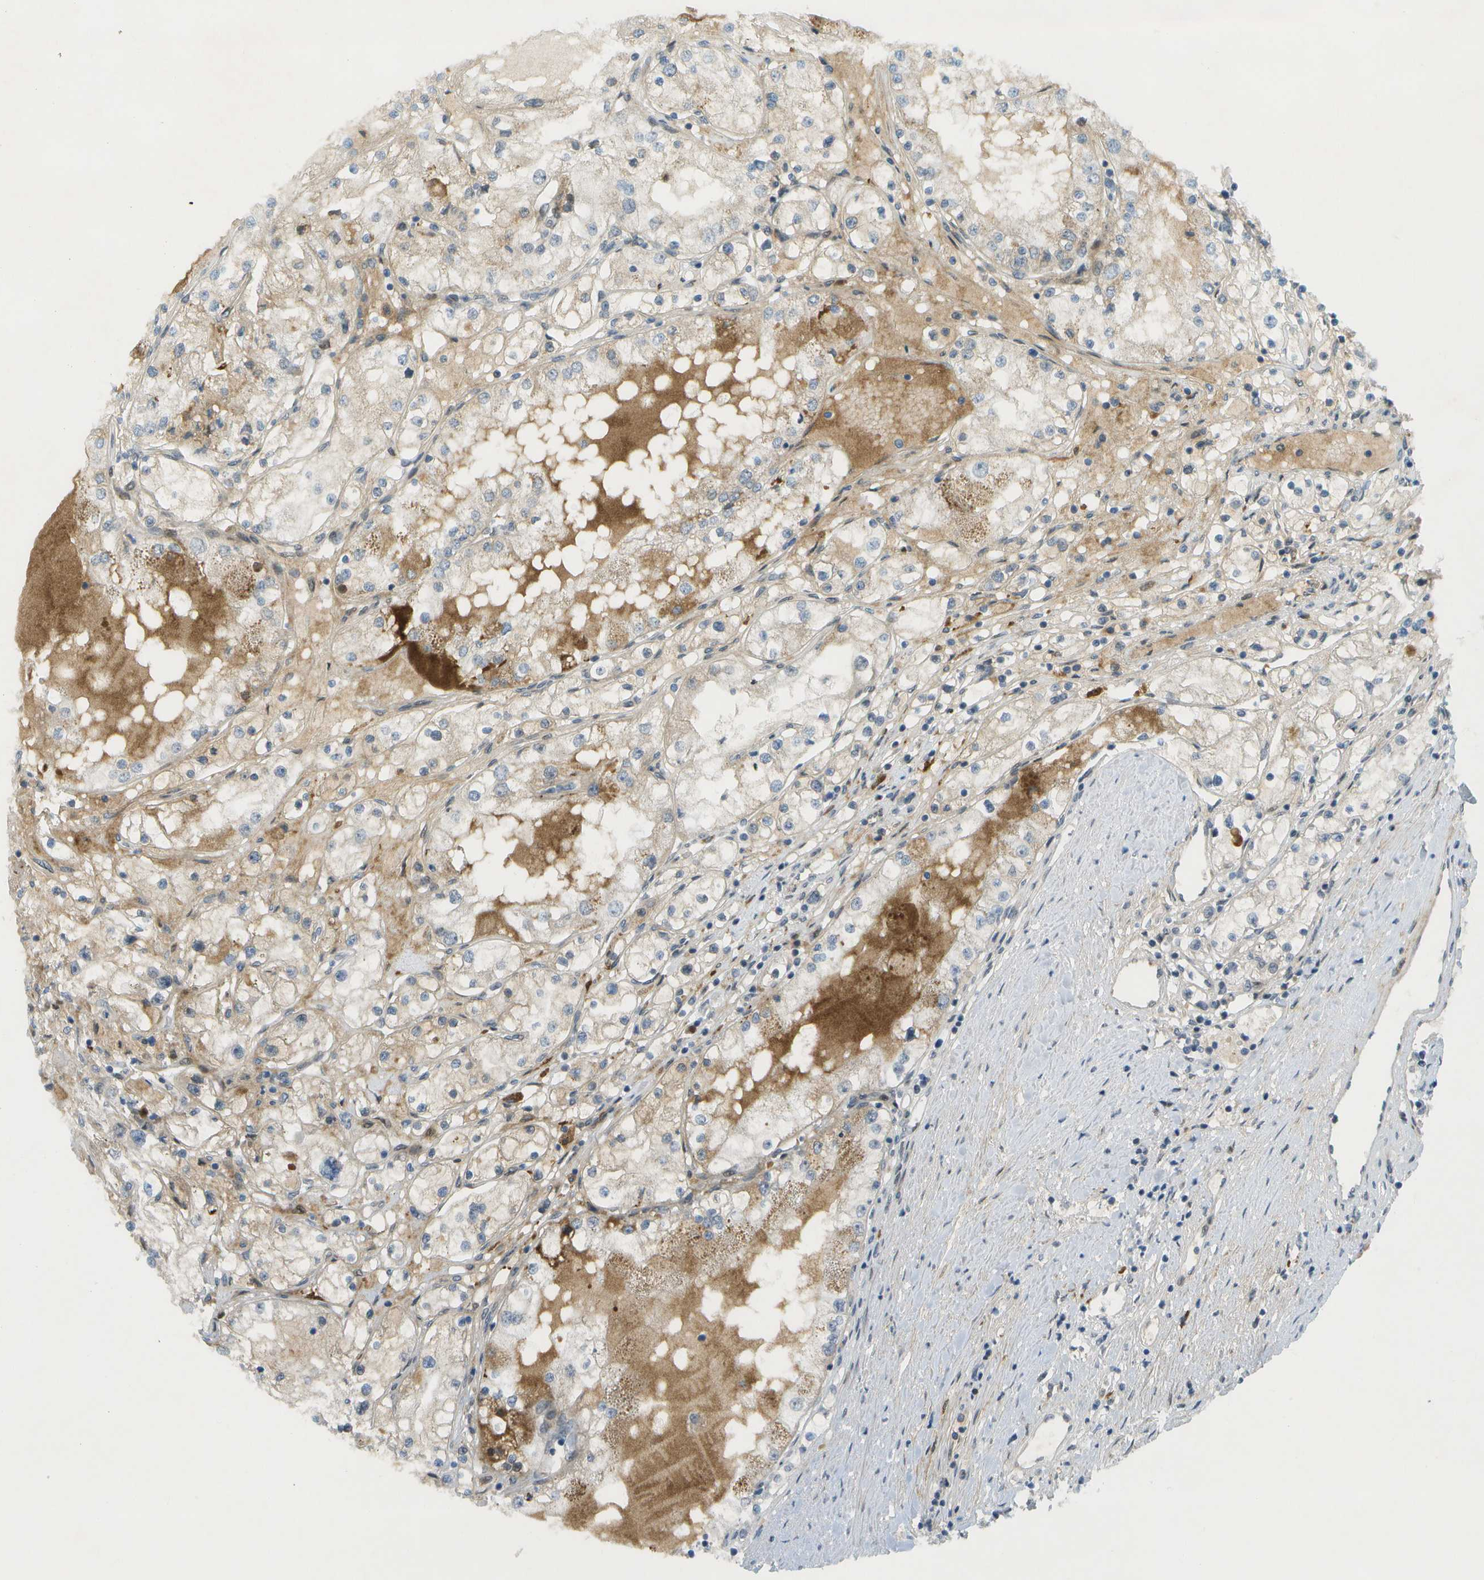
{"staining": {"intensity": "weak", "quantity": "25%-75%", "location": "cytoplasmic/membranous"}, "tissue": "renal cancer", "cell_type": "Tumor cells", "image_type": "cancer", "snomed": [{"axis": "morphology", "description": "Adenocarcinoma, NOS"}, {"axis": "topography", "description": "Kidney"}], "caption": "Human renal cancer (adenocarcinoma) stained for a protein (brown) demonstrates weak cytoplasmic/membranous positive positivity in approximately 25%-75% of tumor cells.", "gene": "CACNB4", "patient": {"sex": "male", "age": 68}}